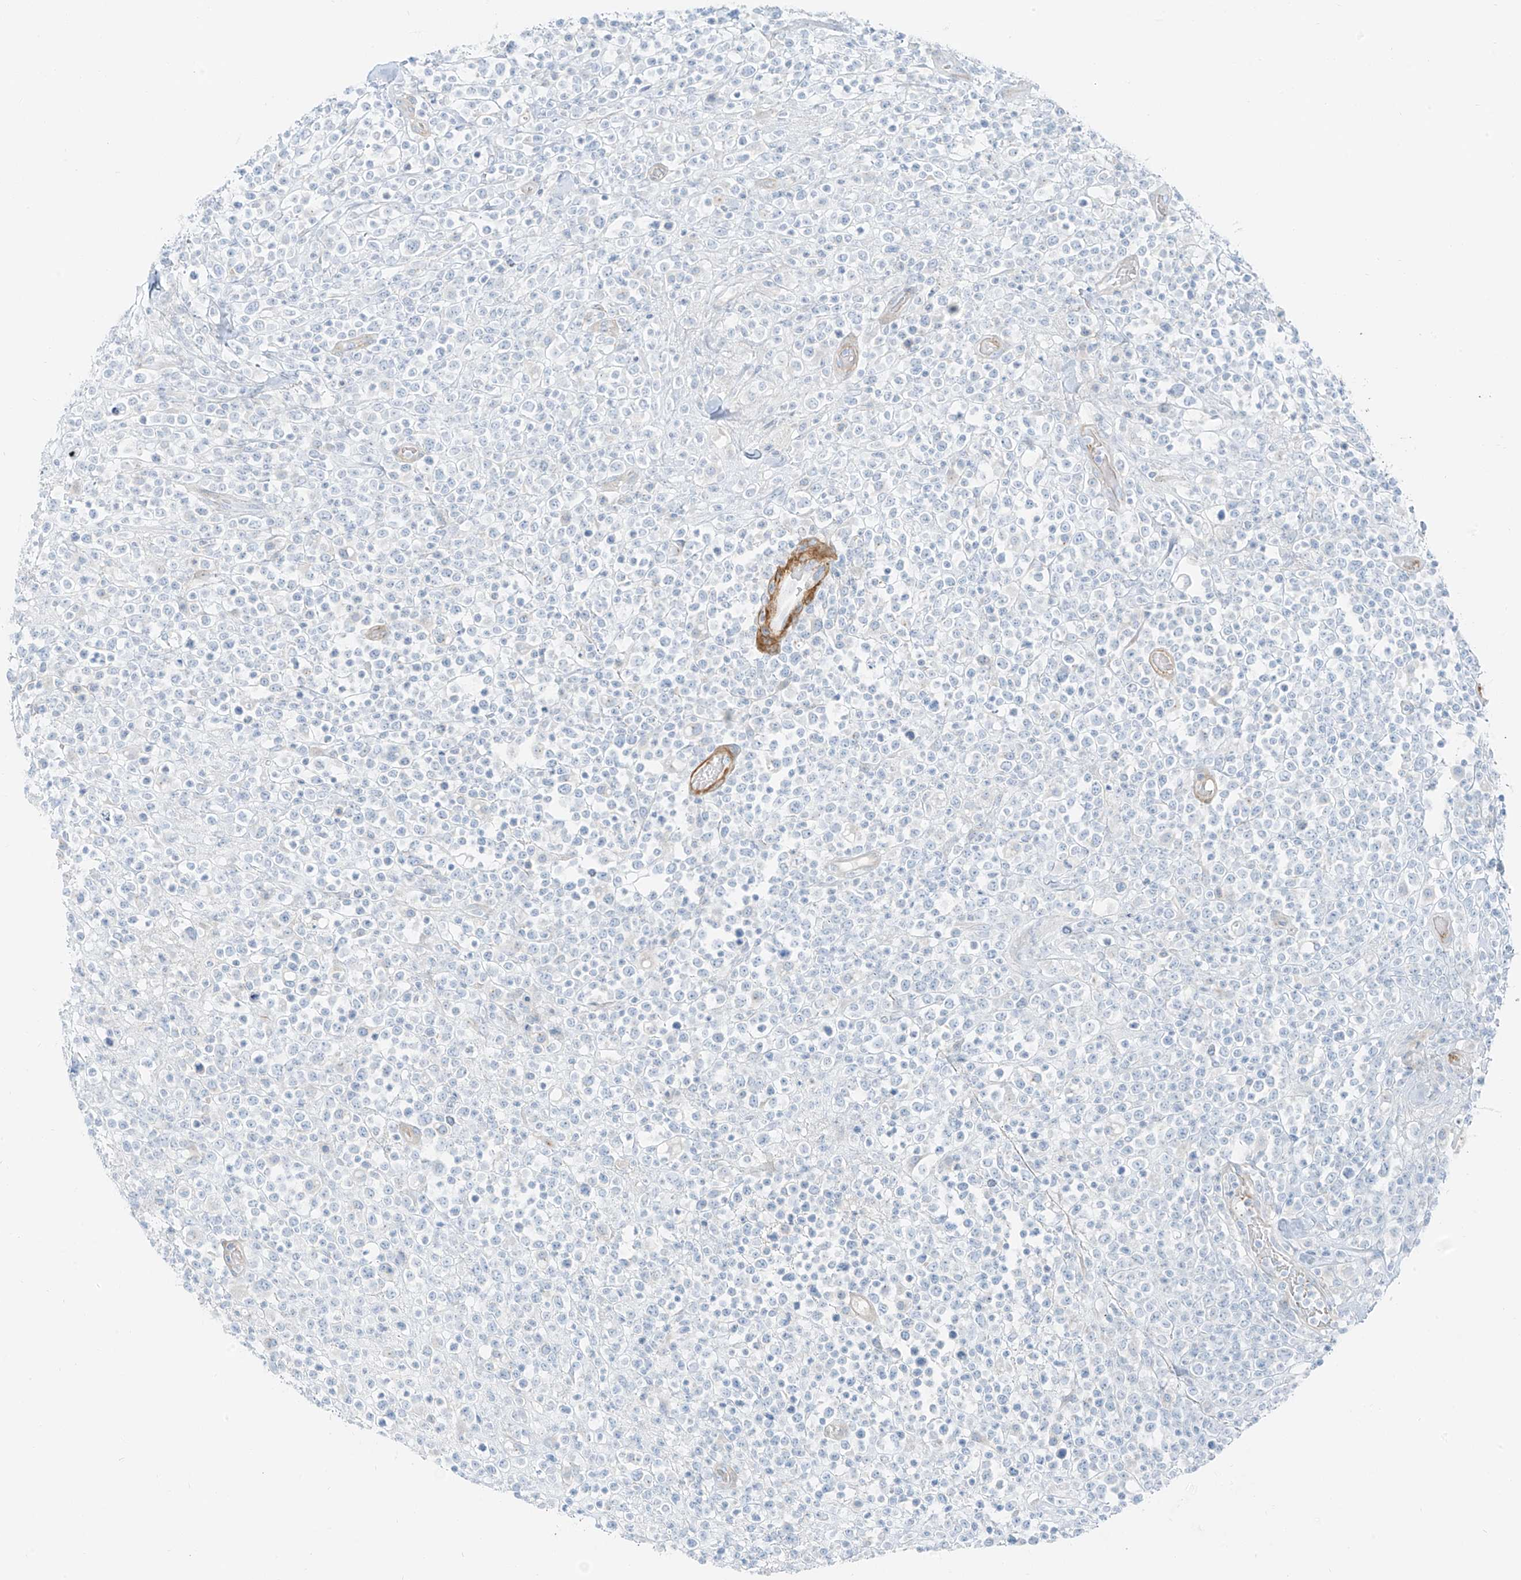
{"staining": {"intensity": "negative", "quantity": "none", "location": "none"}, "tissue": "lymphoma", "cell_type": "Tumor cells", "image_type": "cancer", "snomed": [{"axis": "morphology", "description": "Malignant lymphoma, non-Hodgkin's type, High grade"}, {"axis": "topography", "description": "Colon"}], "caption": "Tumor cells show no significant protein expression in high-grade malignant lymphoma, non-Hodgkin's type.", "gene": "SMCP", "patient": {"sex": "female", "age": 53}}